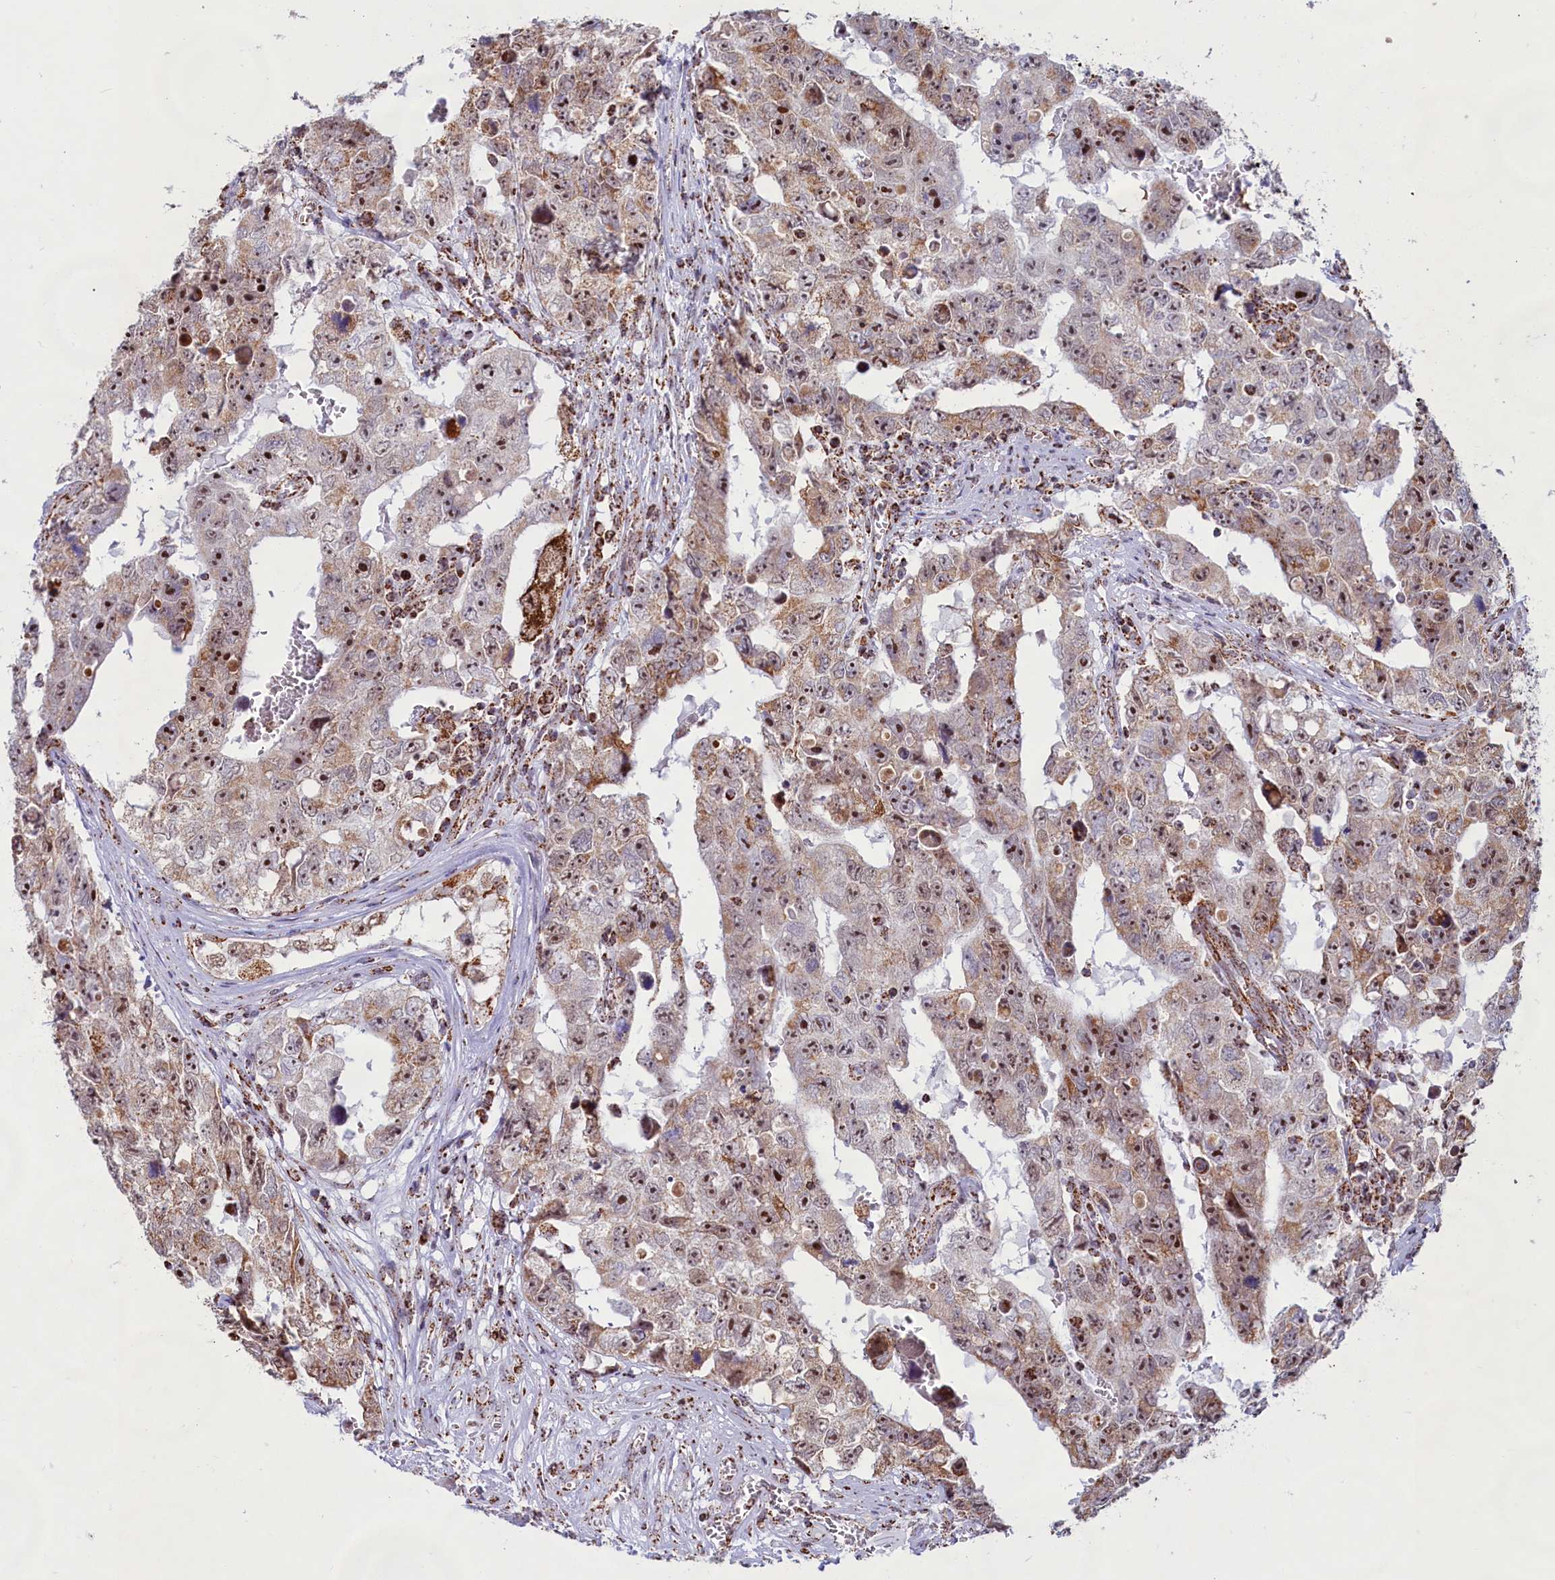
{"staining": {"intensity": "moderate", "quantity": "25%-75%", "location": "cytoplasmic/membranous,nuclear"}, "tissue": "testis cancer", "cell_type": "Tumor cells", "image_type": "cancer", "snomed": [{"axis": "morphology", "description": "Carcinoma, Embryonal, NOS"}, {"axis": "topography", "description": "Testis"}], "caption": "Immunohistochemistry (IHC) photomicrograph of neoplastic tissue: testis cancer stained using immunohistochemistry displays medium levels of moderate protein expression localized specifically in the cytoplasmic/membranous and nuclear of tumor cells, appearing as a cytoplasmic/membranous and nuclear brown color.", "gene": "C1D", "patient": {"sex": "male", "age": 17}}